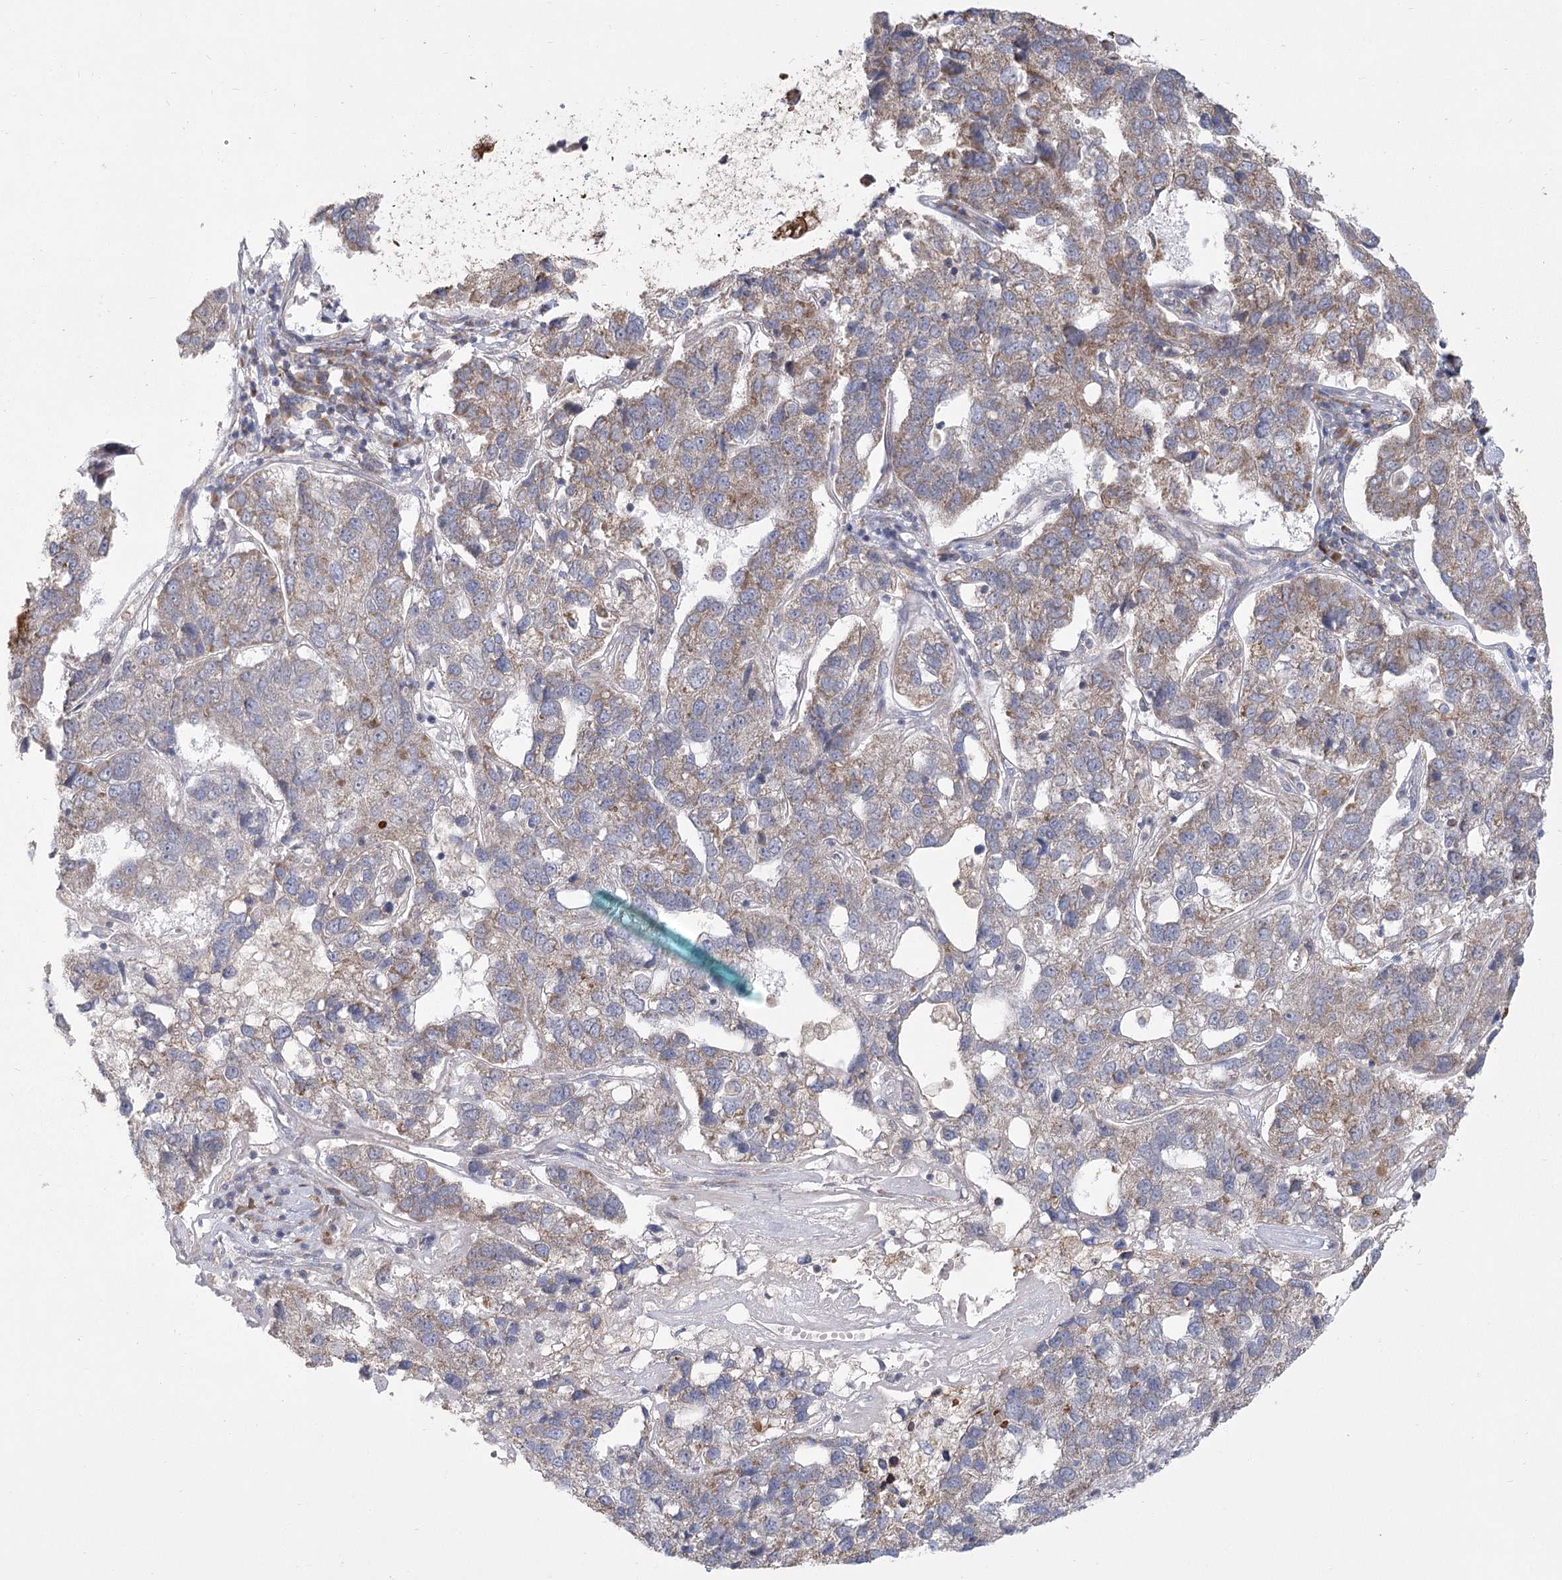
{"staining": {"intensity": "moderate", "quantity": "25%-75%", "location": "cytoplasmic/membranous"}, "tissue": "pancreatic cancer", "cell_type": "Tumor cells", "image_type": "cancer", "snomed": [{"axis": "morphology", "description": "Adenocarcinoma, NOS"}, {"axis": "topography", "description": "Pancreas"}], "caption": "Moderate cytoplasmic/membranous protein expression is appreciated in approximately 25%-75% of tumor cells in pancreatic adenocarcinoma.", "gene": "CNTLN", "patient": {"sex": "female", "age": 61}}